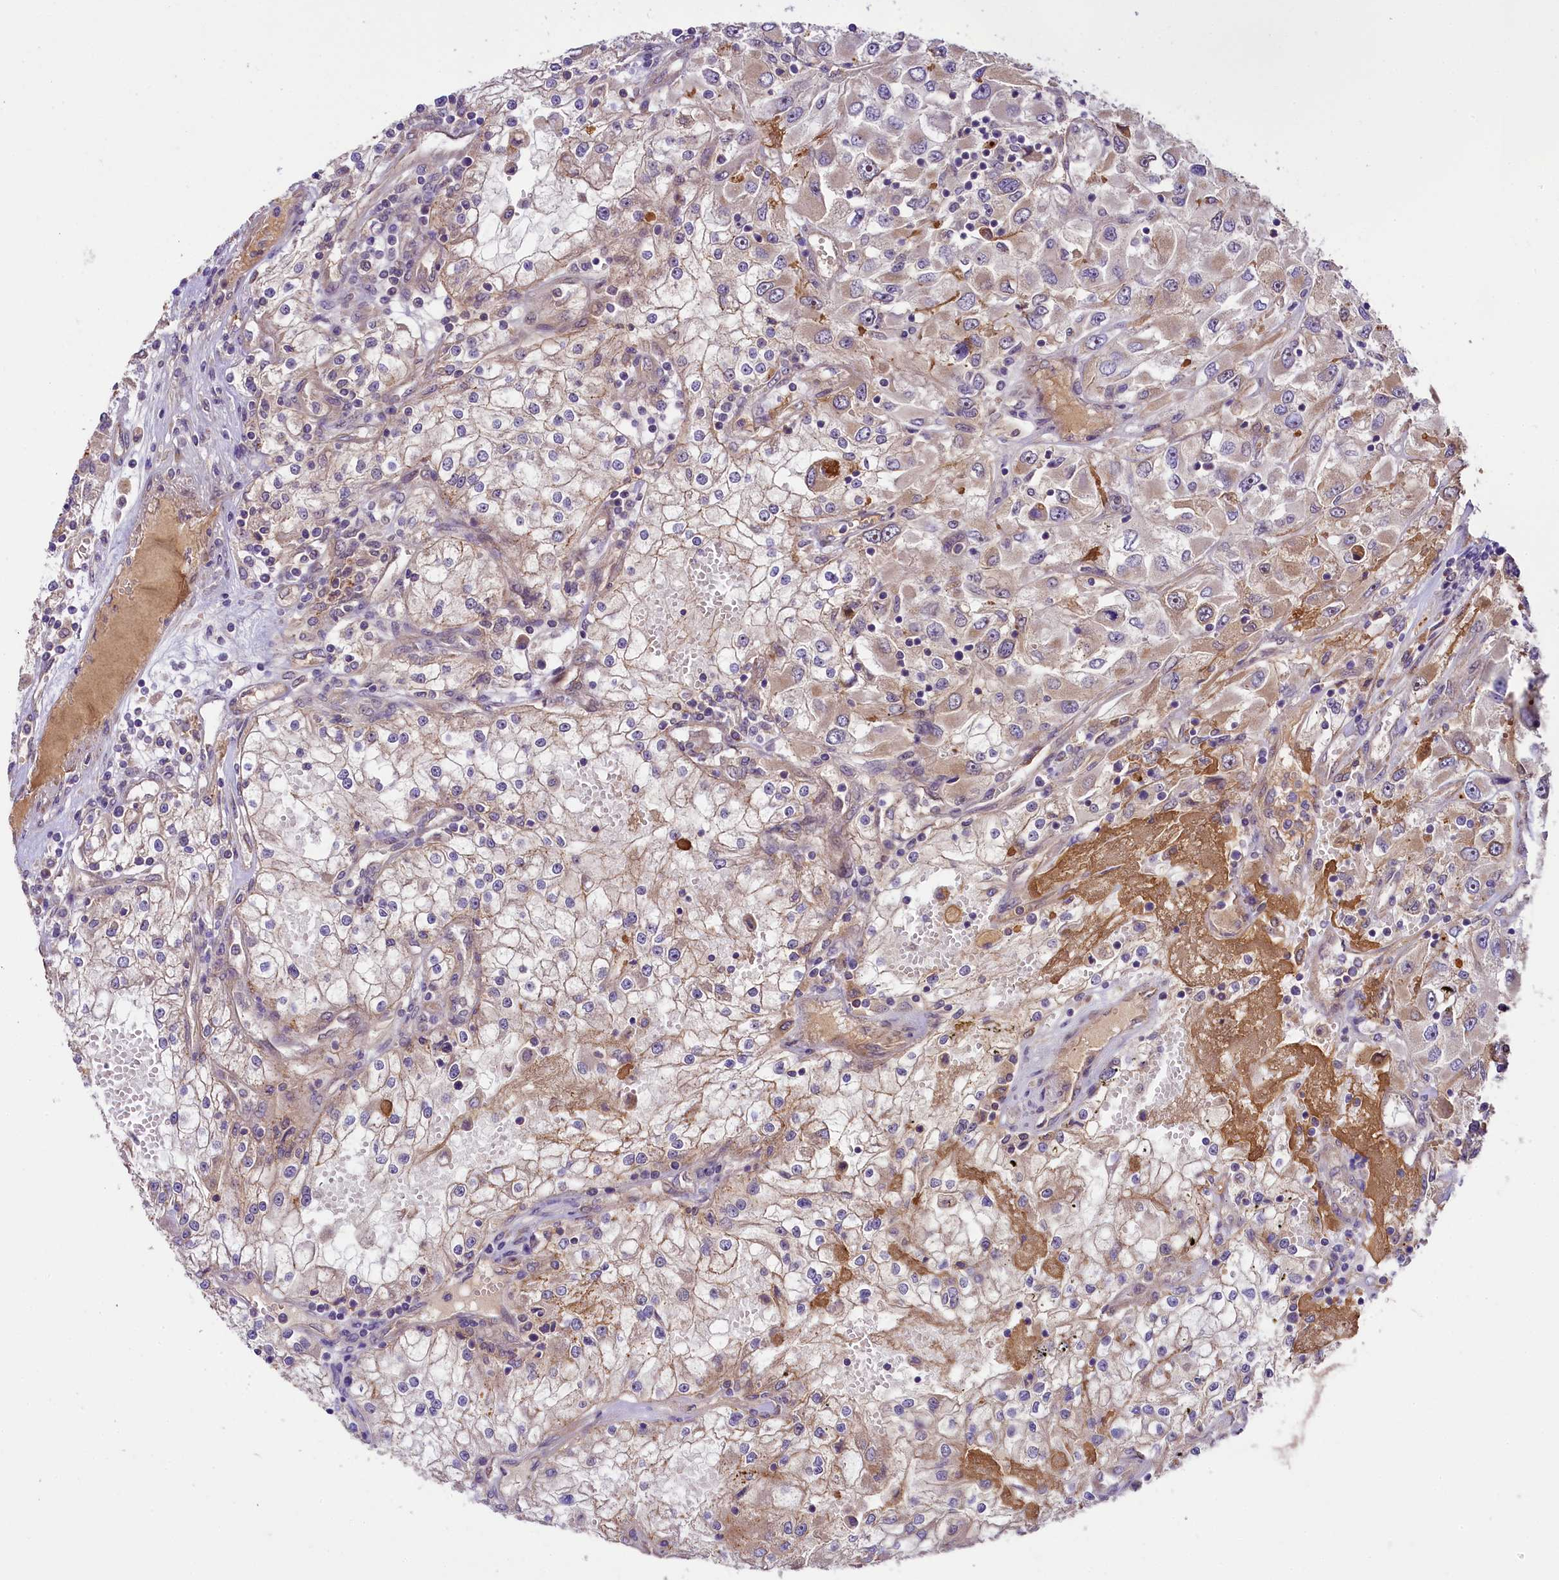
{"staining": {"intensity": "moderate", "quantity": "25%-75%", "location": "cytoplasmic/membranous"}, "tissue": "renal cancer", "cell_type": "Tumor cells", "image_type": "cancer", "snomed": [{"axis": "morphology", "description": "Adenocarcinoma, NOS"}, {"axis": "topography", "description": "Kidney"}], "caption": "This is an image of immunohistochemistry staining of adenocarcinoma (renal), which shows moderate positivity in the cytoplasmic/membranous of tumor cells.", "gene": "UBXN6", "patient": {"sex": "female", "age": 52}}